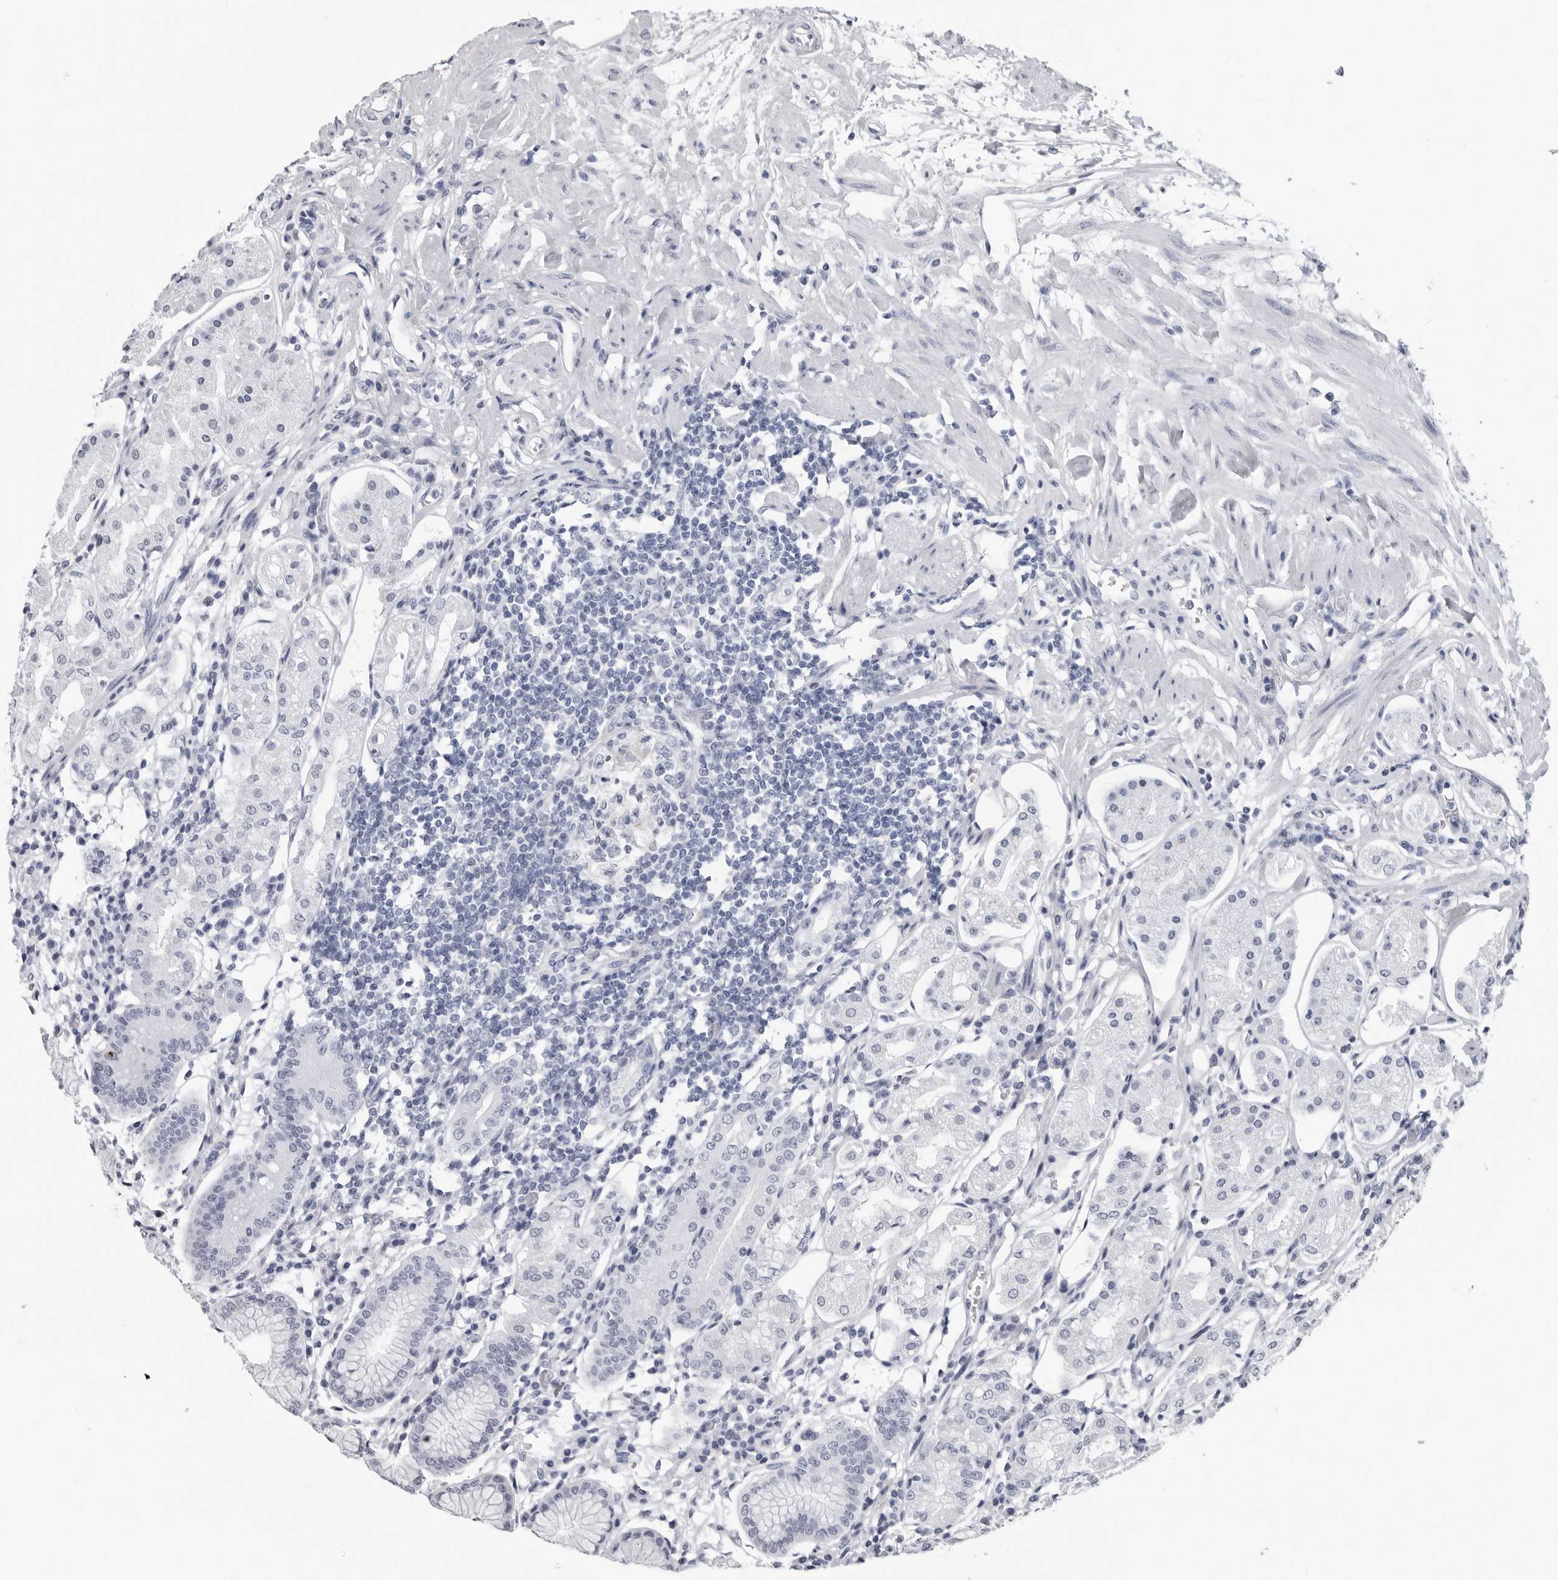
{"staining": {"intensity": "negative", "quantity": "none", "location": "none"}, "tissue": "stomach", "cell_type": "Glandular cells", "image_type": "normal", "snomed": [{"axis": "morphology", "description": "Normal tissue, NOS"}, {"axis": "topography", "description": "Stomach"}, {"axis": "topography", "description": "Stomach, lower"}], "caption": "Immunohistochemical staining of unremarkable human stomach reveals no significant expression in glandular cells.", "gene": "HEPACAM", "patient": {"sex": "female", "age": 56}}